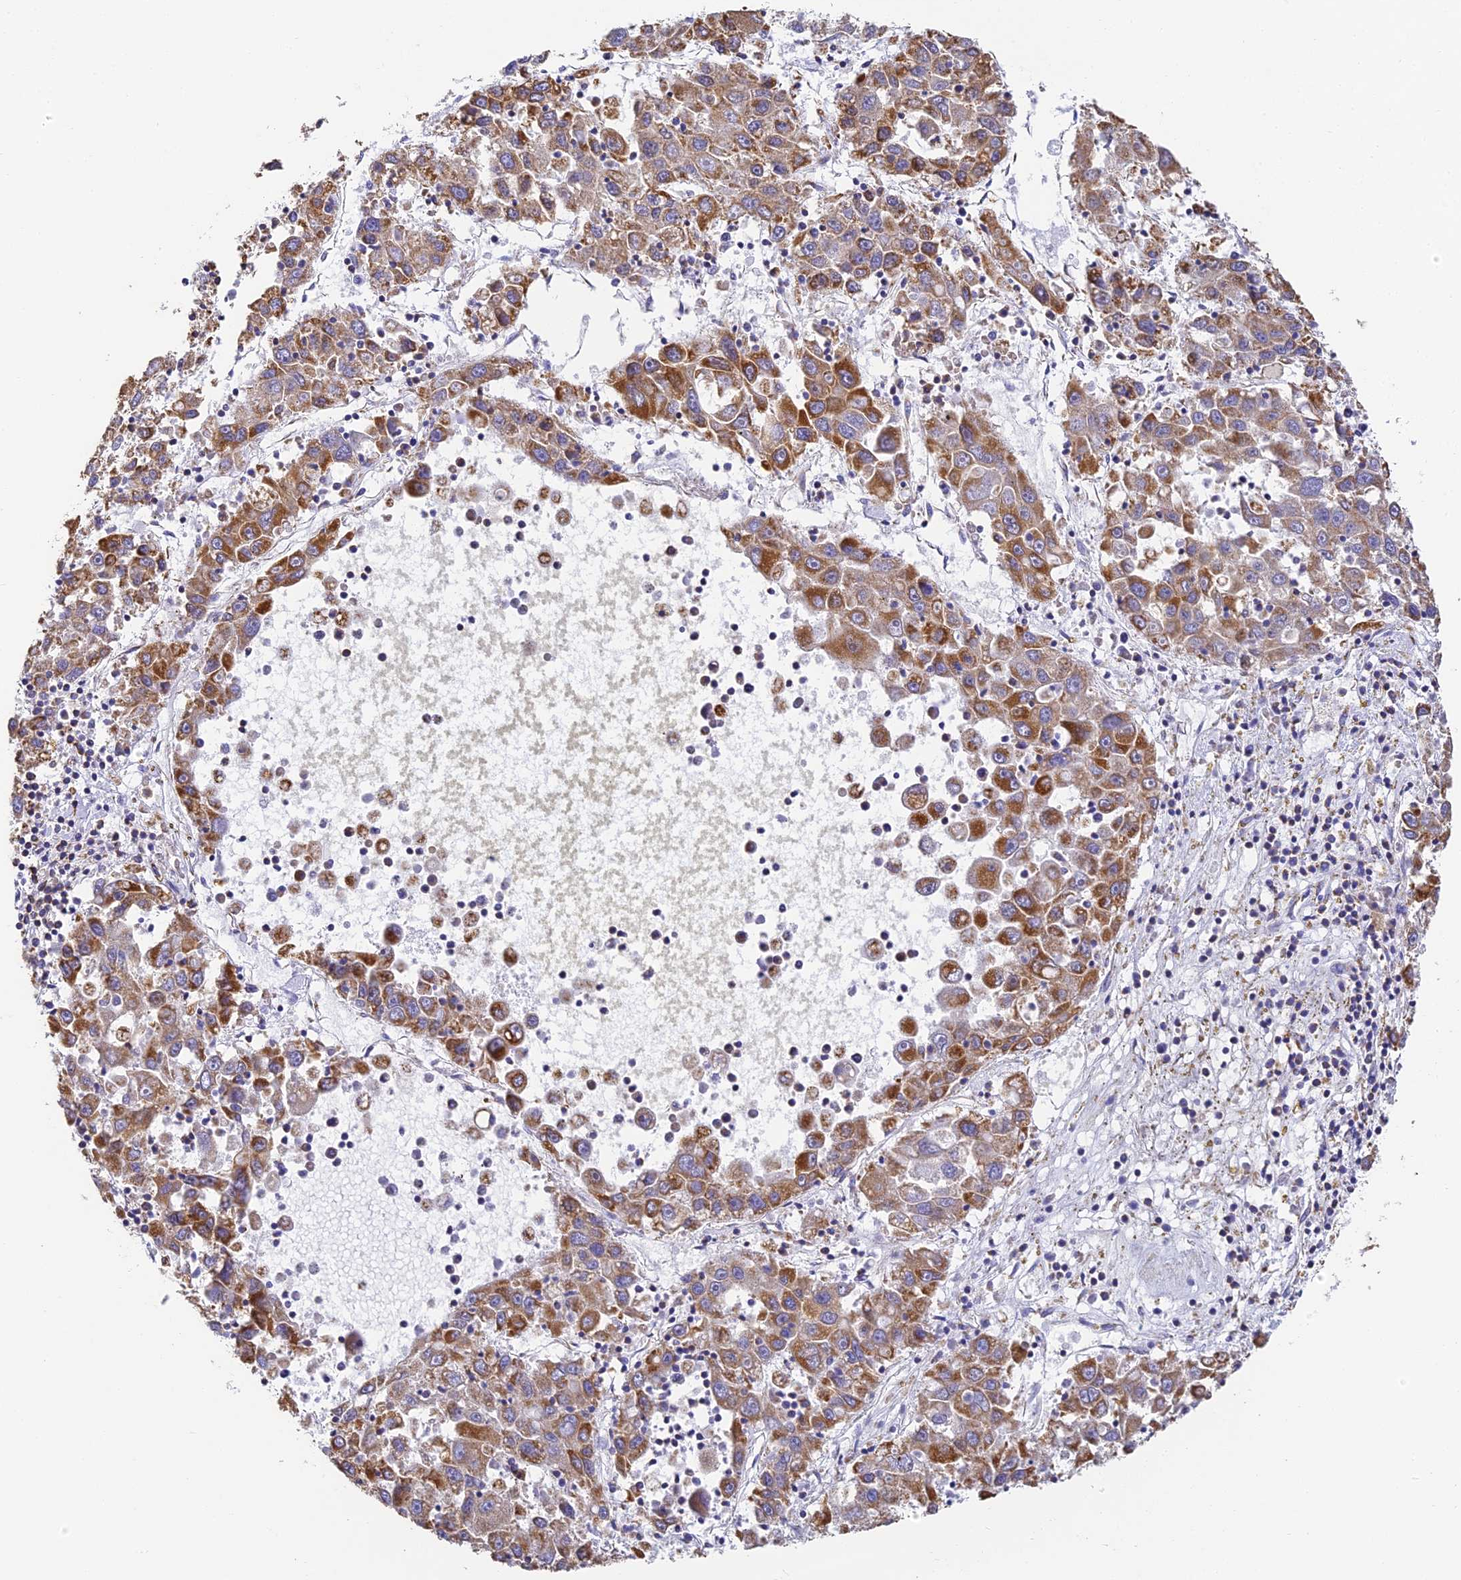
{"staining": {"intensity": "strong", "quantity": "25%-75%", "location": "cytoplasmic/membranous"}, "tissue": "liver cancer", "cell_type": "Tumor cells", "image_type": "cancer", "snomed": [{"axis": "morphology", "description": "Carcinoma, Hepatocellular, NOS"}, {"axis": "topography", "description": "Liver"}], "caption": "Protein staining shows strong cytoplasmic/membranous expression in approximately 25%-75% of tumor cells in liver cancer.", "gene": "COX6C", "patient": {"sex": "male", "age": 49}}